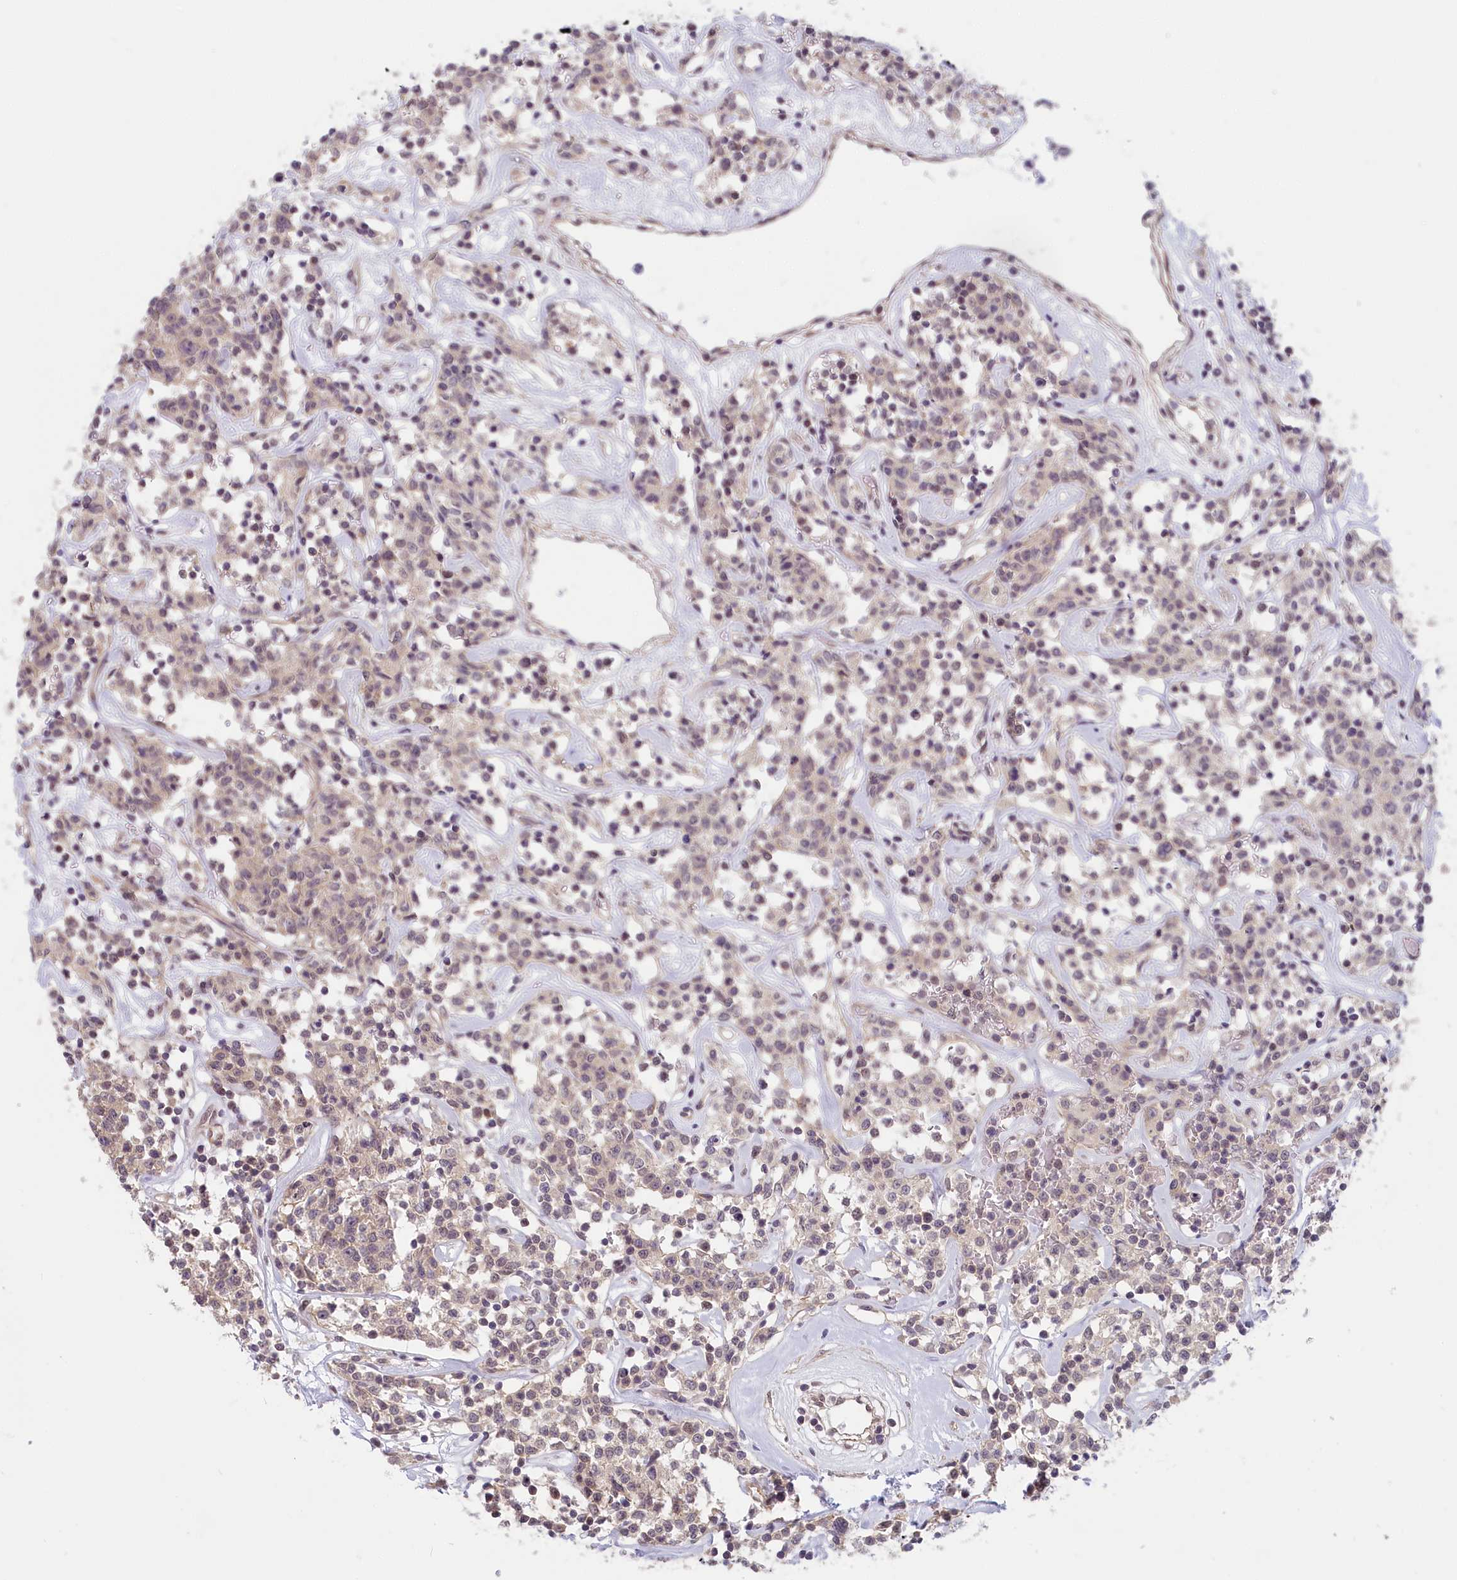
{"staining": {"intensity": "weak", "quantity": "25%-75%", "location": "cytoplasmic/membranous,nuclear"}, "tissue": "lymphoma", "cell_type": "Tumor cells", "image_type": "cancer", "snomed": [{"axis": "morphology", "description": "Malignant lymphoma, non-Hodgkin's type, Low grade"}, {"axis": "topography", "description": "Small intestine"}], "caption": "This is a photomicrograph of IHC staining of low-grade malignant lymphoma, non-Hodgkin's type, which shows weak expression in the cytoplasmic/membranous and nuclear of tumor cells.", "gene": "C19orf44", "patient": {"sex": "female", "age": 59}}